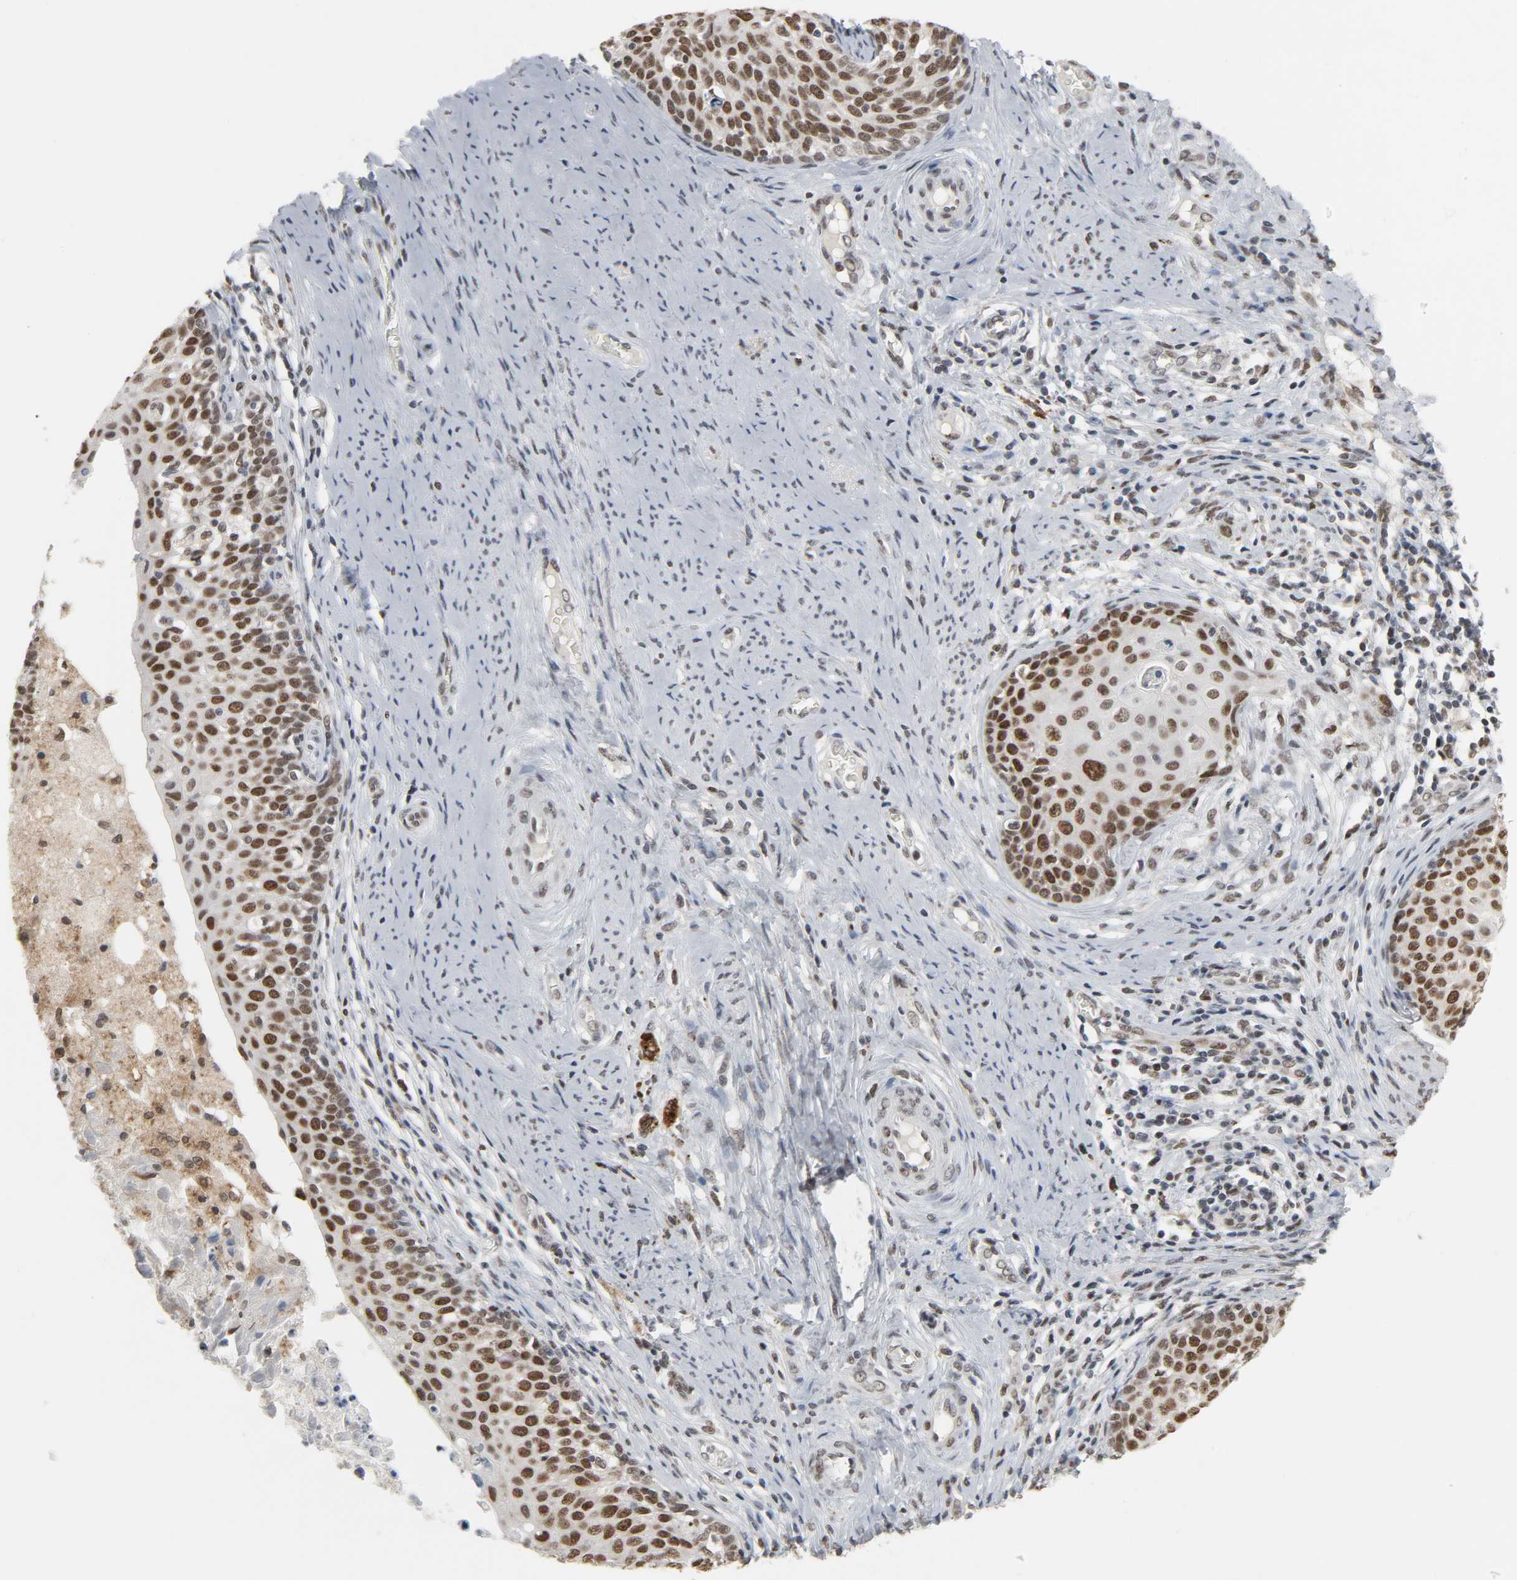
{"staining": {"intensity": "strong", "quantity": ">75%", "location": "nuclear"}, "tissue": "cervical cancer", "cell_type": "Tumor cells", "image_type": "cancer", "snomed": [{"axis": "morphology", "description": "Squamous cell carcinoma, NOS"}, {"axis": "morphology", "description": "Adenocarcinoma, NOS"}, {"axis": "topography", "description": "Cervix"}], "caption": "IHC image of neoplastic tissue: cervical cancer stained using immunohistochemistry (IHC) demonstrates high levels of strong protein expression localized specifically in the nuclear of tumor cells, appearing as a nuclear brown color.", "gene": "DAZAP1", "patient": {"sex": "female", "age": 52}}